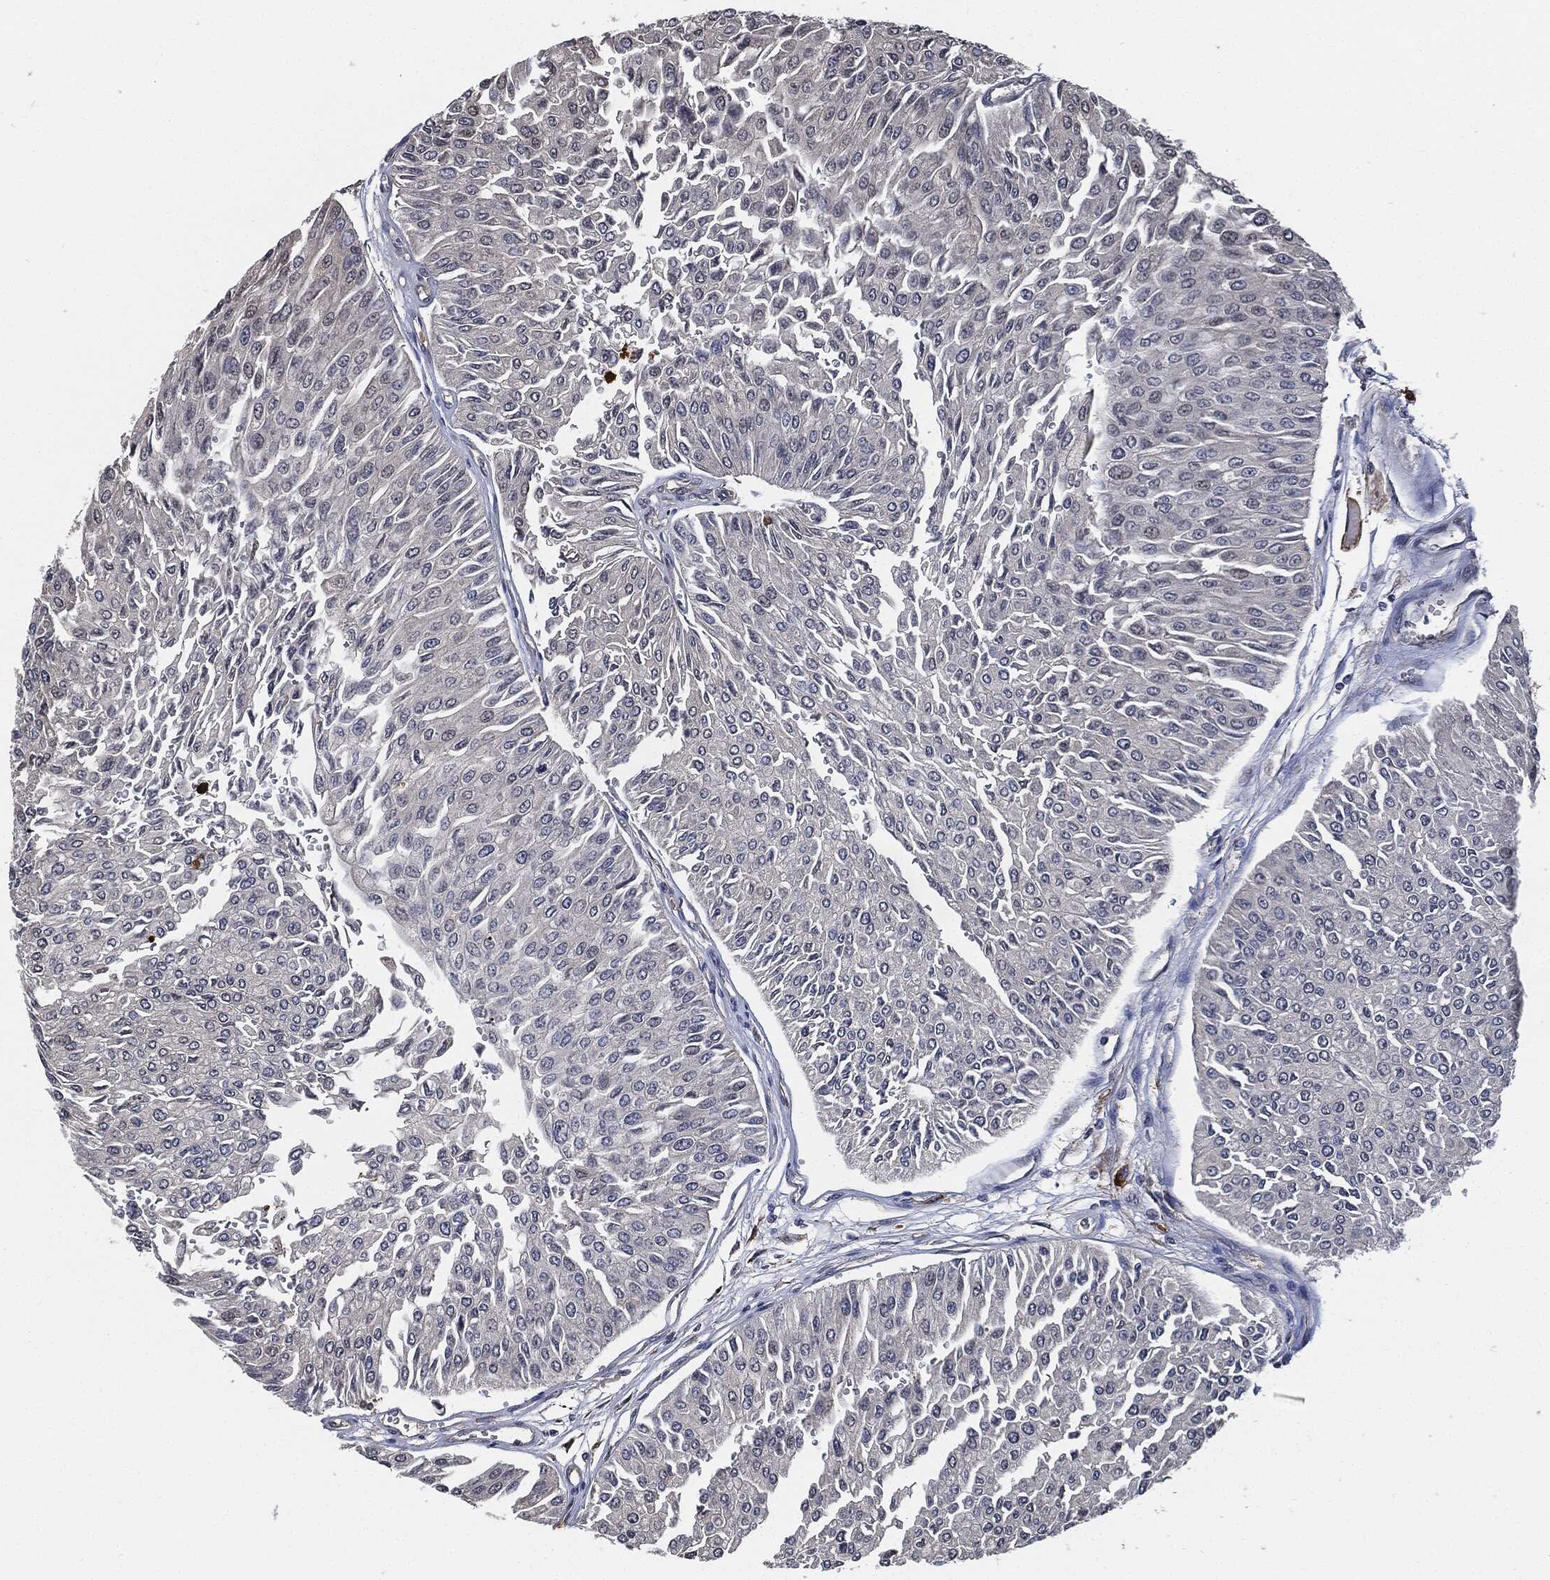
{"staining": {"intensity": "negative", "quantity": "none", "location": "none"}, "tissue": "urothelial cancer", "cell_type": "Tumor cells", "image_type": "cancer", "snomed": [{"axis": "morphology", "description": "Urothelial carcinoma, Low grade"}, {"axis": "topography", "description": "Urinary bladder"}], "caption": "DAB (3,3'-diaminobenzidine) immunohistochemical staining of low-grade urothelial carcinoma displays no significant staining in tumor cells.", "gene": "S100A9", "patient": {"sex": "male", "age": 67}}